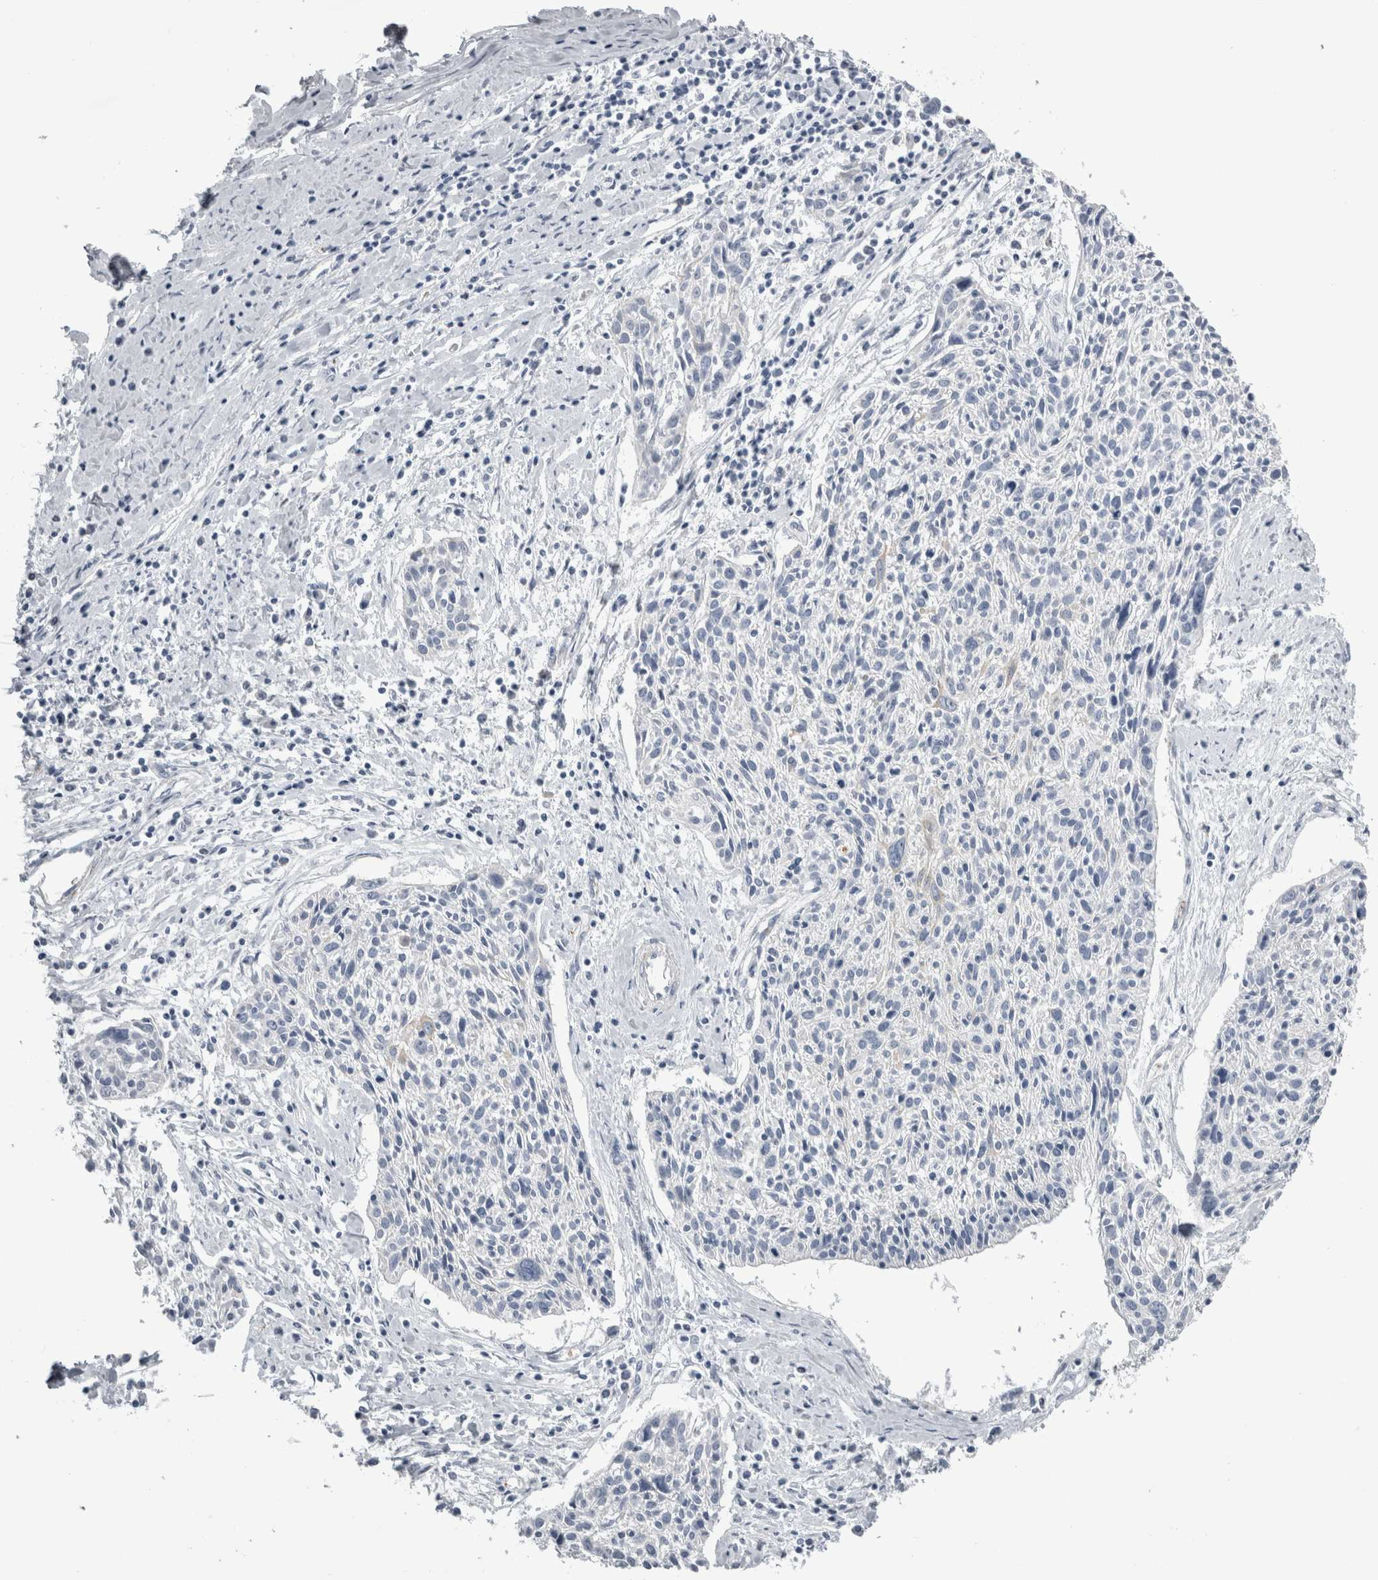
{"staining": {"intensity": "negative", "quantity": "none", "location": "none"}, "tissue": "cervical cancer", "cell_type": "Tumor cells", "image_type": "cancer", "snomed": [{"axis": "morphology", "description": "Squamous cell carcinoma, NOS"}, {"axis": "topography", "description": "Cervix"}], "caption": "DAB immunohistochemical staining of human cervical cancer (squamous cell carcinoma) demonstrates no significant staining in tumor cells.", "gene": "ALDH8A1", "patient": {"sex": "female", "age": 51}}